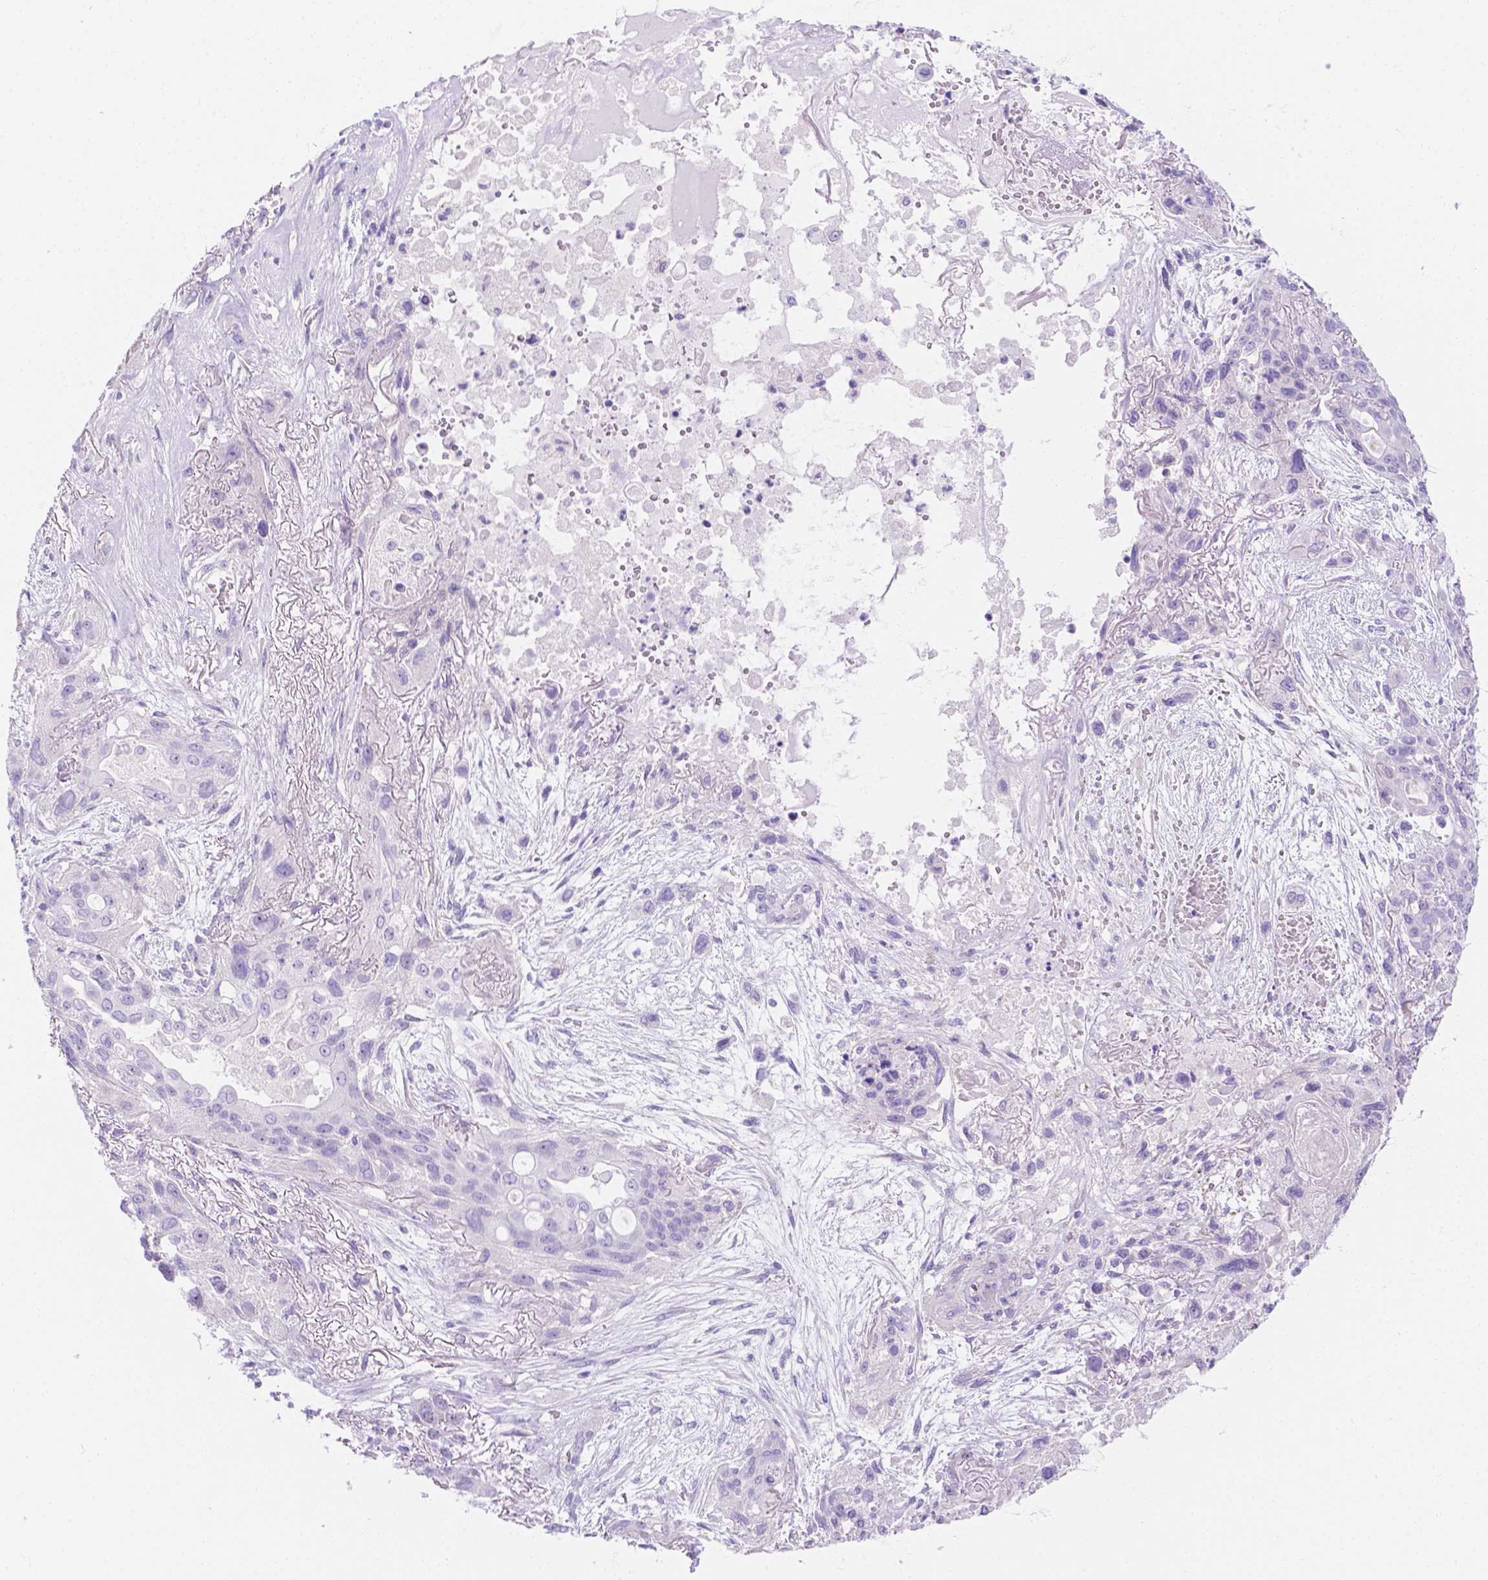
{"staining": {"intensity": "negative", "quantity": "none", "location": "none"}, "tissue": "lung cancer", "cell_type": "Tumor cells", "image_type": "cancer", "snomed": [{"axis": "morphology", "description": "Squamous cell carcinoma, NOS"}, {"axis": "topography", "description": "Lung"}], "caption": "Immunohistochemical staining of human lung cancer exhibits no significant positivity in tumor cells. The staining was performed using DAB (3,3'-diaminobenzidine) to visualize the protein expression in brown, while the nuclei were stained in blue with hematoxylin (Magnification: 20x).", "gene": "MLN", "patient": {"sex": "female", "age": 70}}